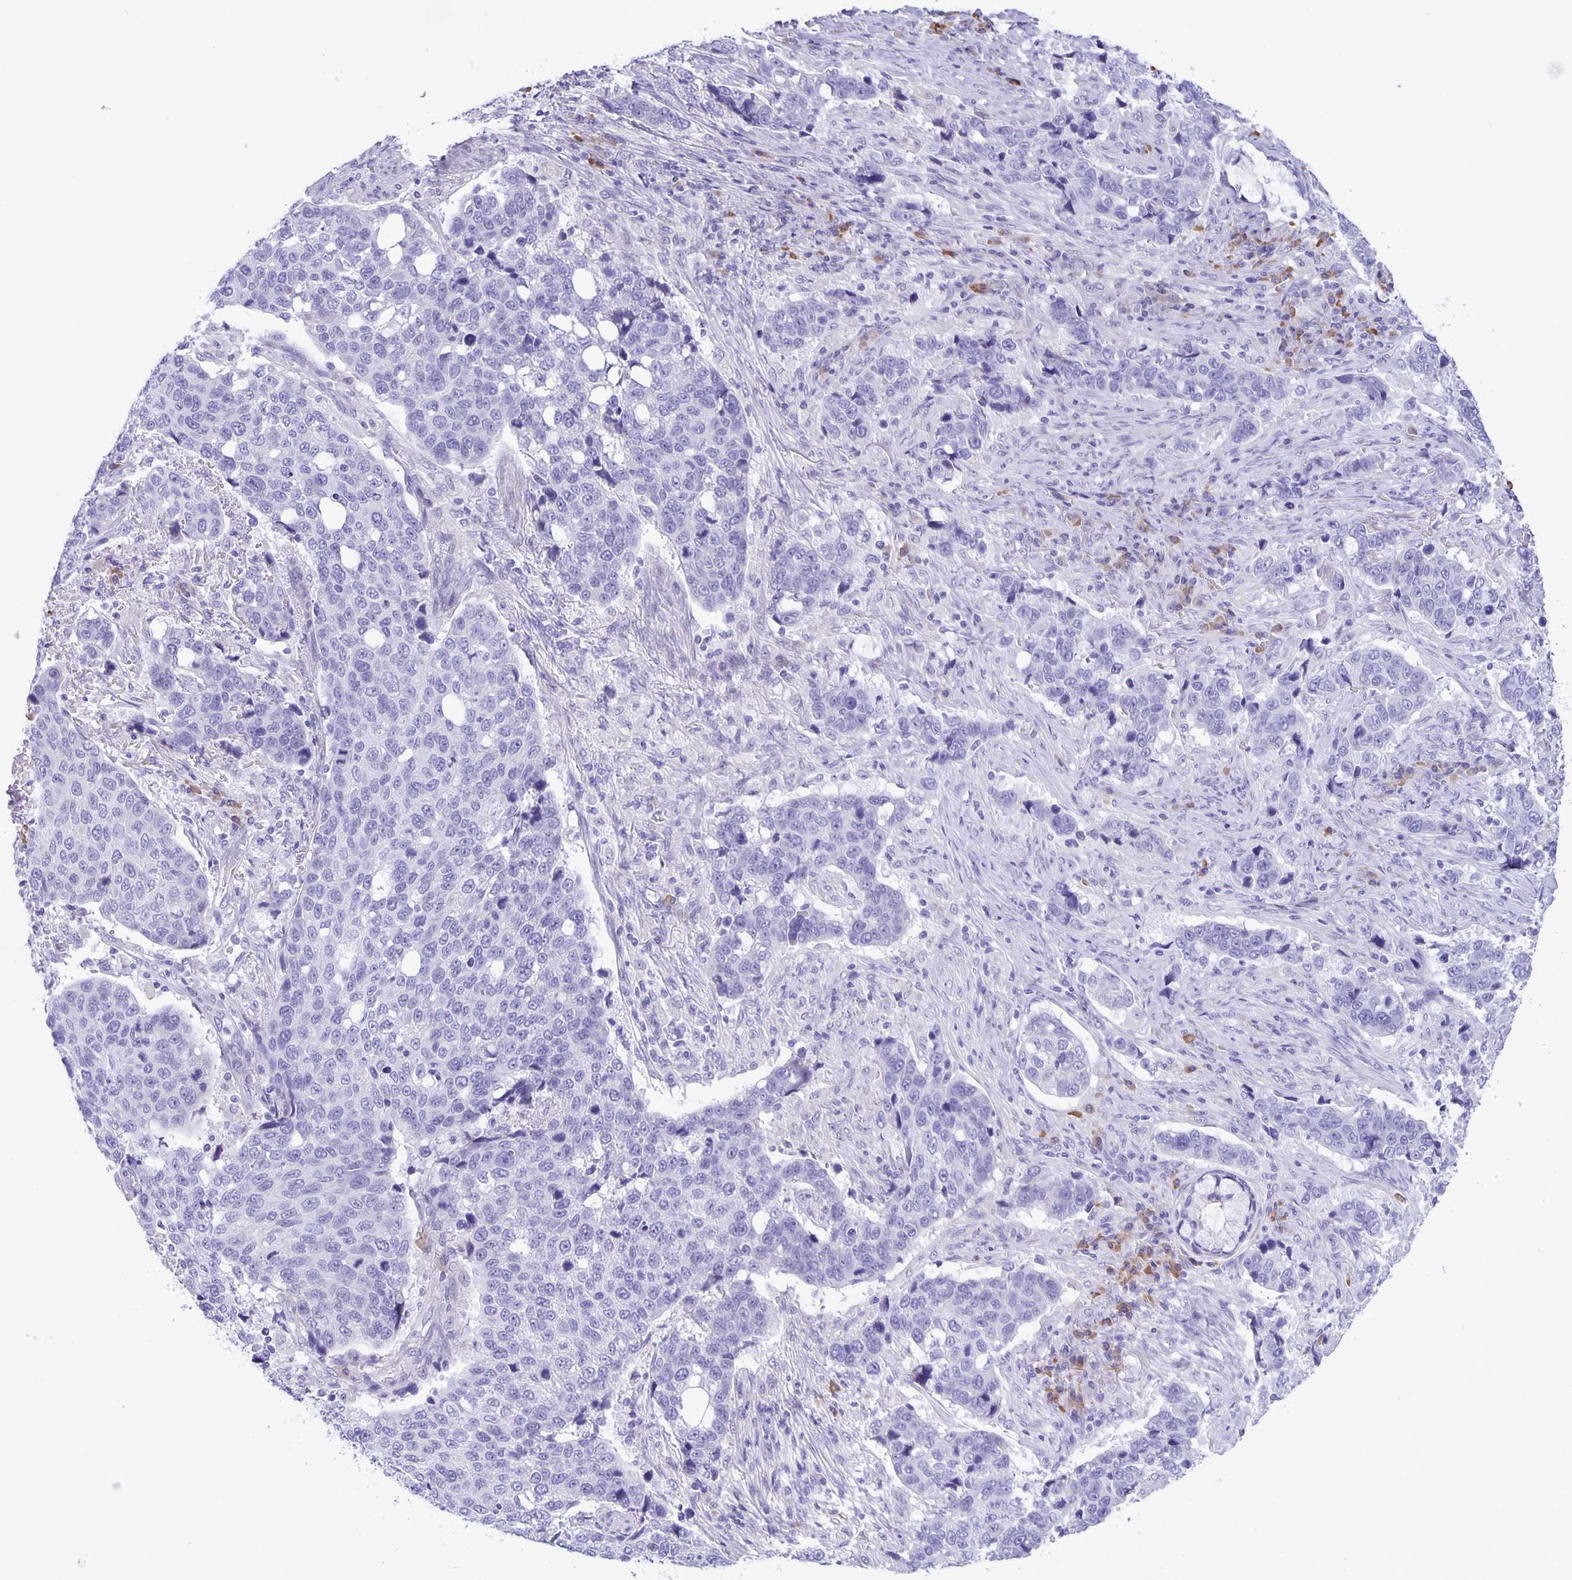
{"staining": {"intensity": "negative", "quantity": "none", "location": "none"}, "tissue": "lung cancer", "cell_type": "Tumor cells", "image_type": "cancer", "snomed": [{"axis": "morphology", "description": "Squamous cell carcinoma, NOS"}, {"axis": "topography", "description": "Lymph node"}, {"axis": "topography", "description": "Lung"}], "caption": "A high-resolution micrograph shows immunohistochemistry staining of lung cancer (squamous cell carcinoma), which reveals no significant staining in tumor cells.", "gene": "ERMN", "patient": {"sex": "male", "age": 61}}